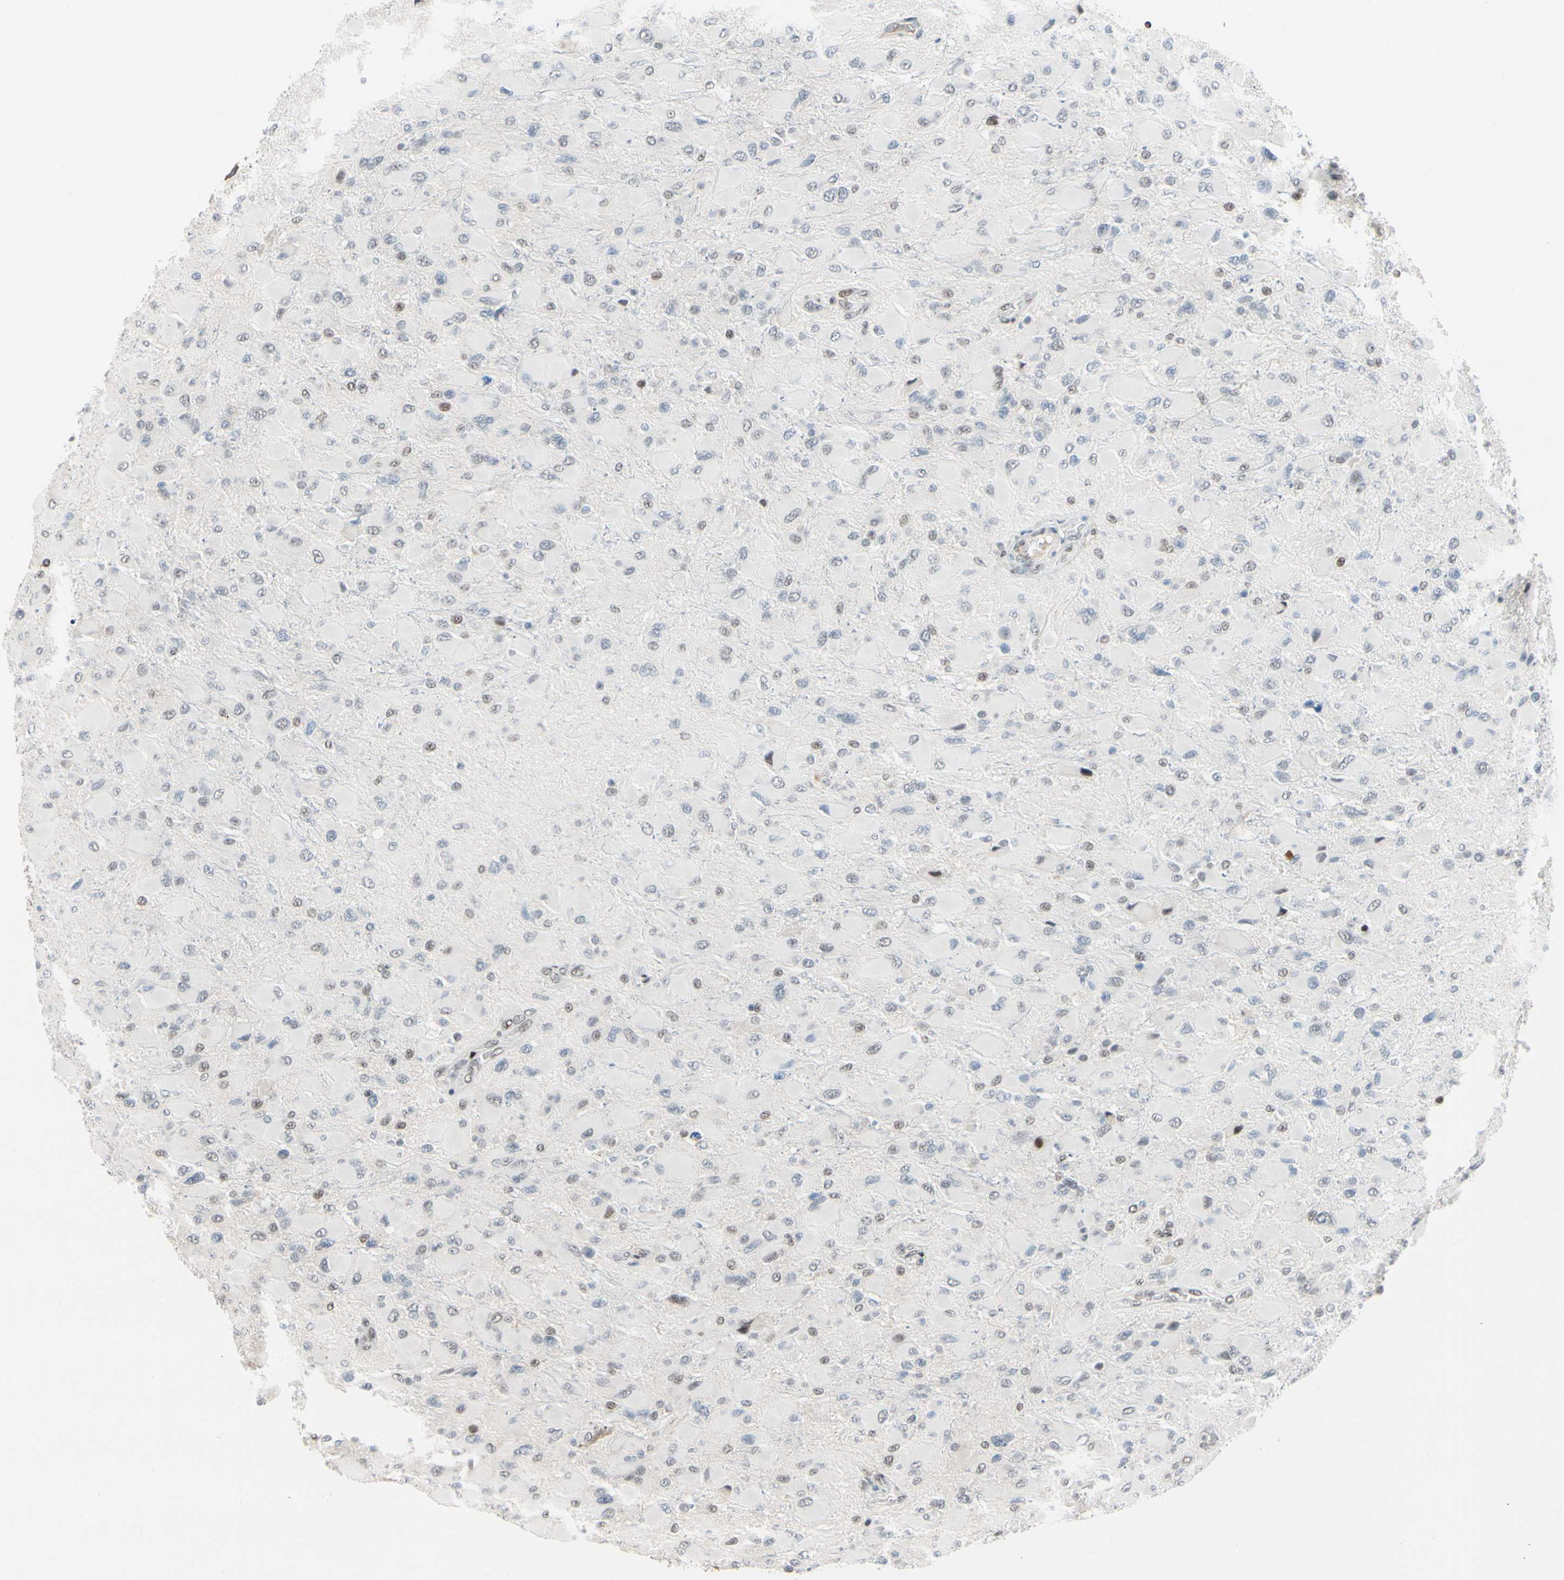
{"staining": {"intensity": "weak", "quantity": "<25%", "location": "nuclear"}, "tissue": "glioma", "cell_type": "Tumor cells", "image_type": "cancer", "snomed": [{"axis": "morphology", "description": "Glioma, malignant, High grade"}, {"axis": "topography", "description": "Cerebral cortex"}], "caption": "Immunohistochemistry image of neoplastic tissue: human glioma stained with DAB (3,3'-diaminobenzidine) shows no significant protein positivity in tumor cells.", "gene": "FOXO3", "patient": {"sex": "female", "age": 36}}